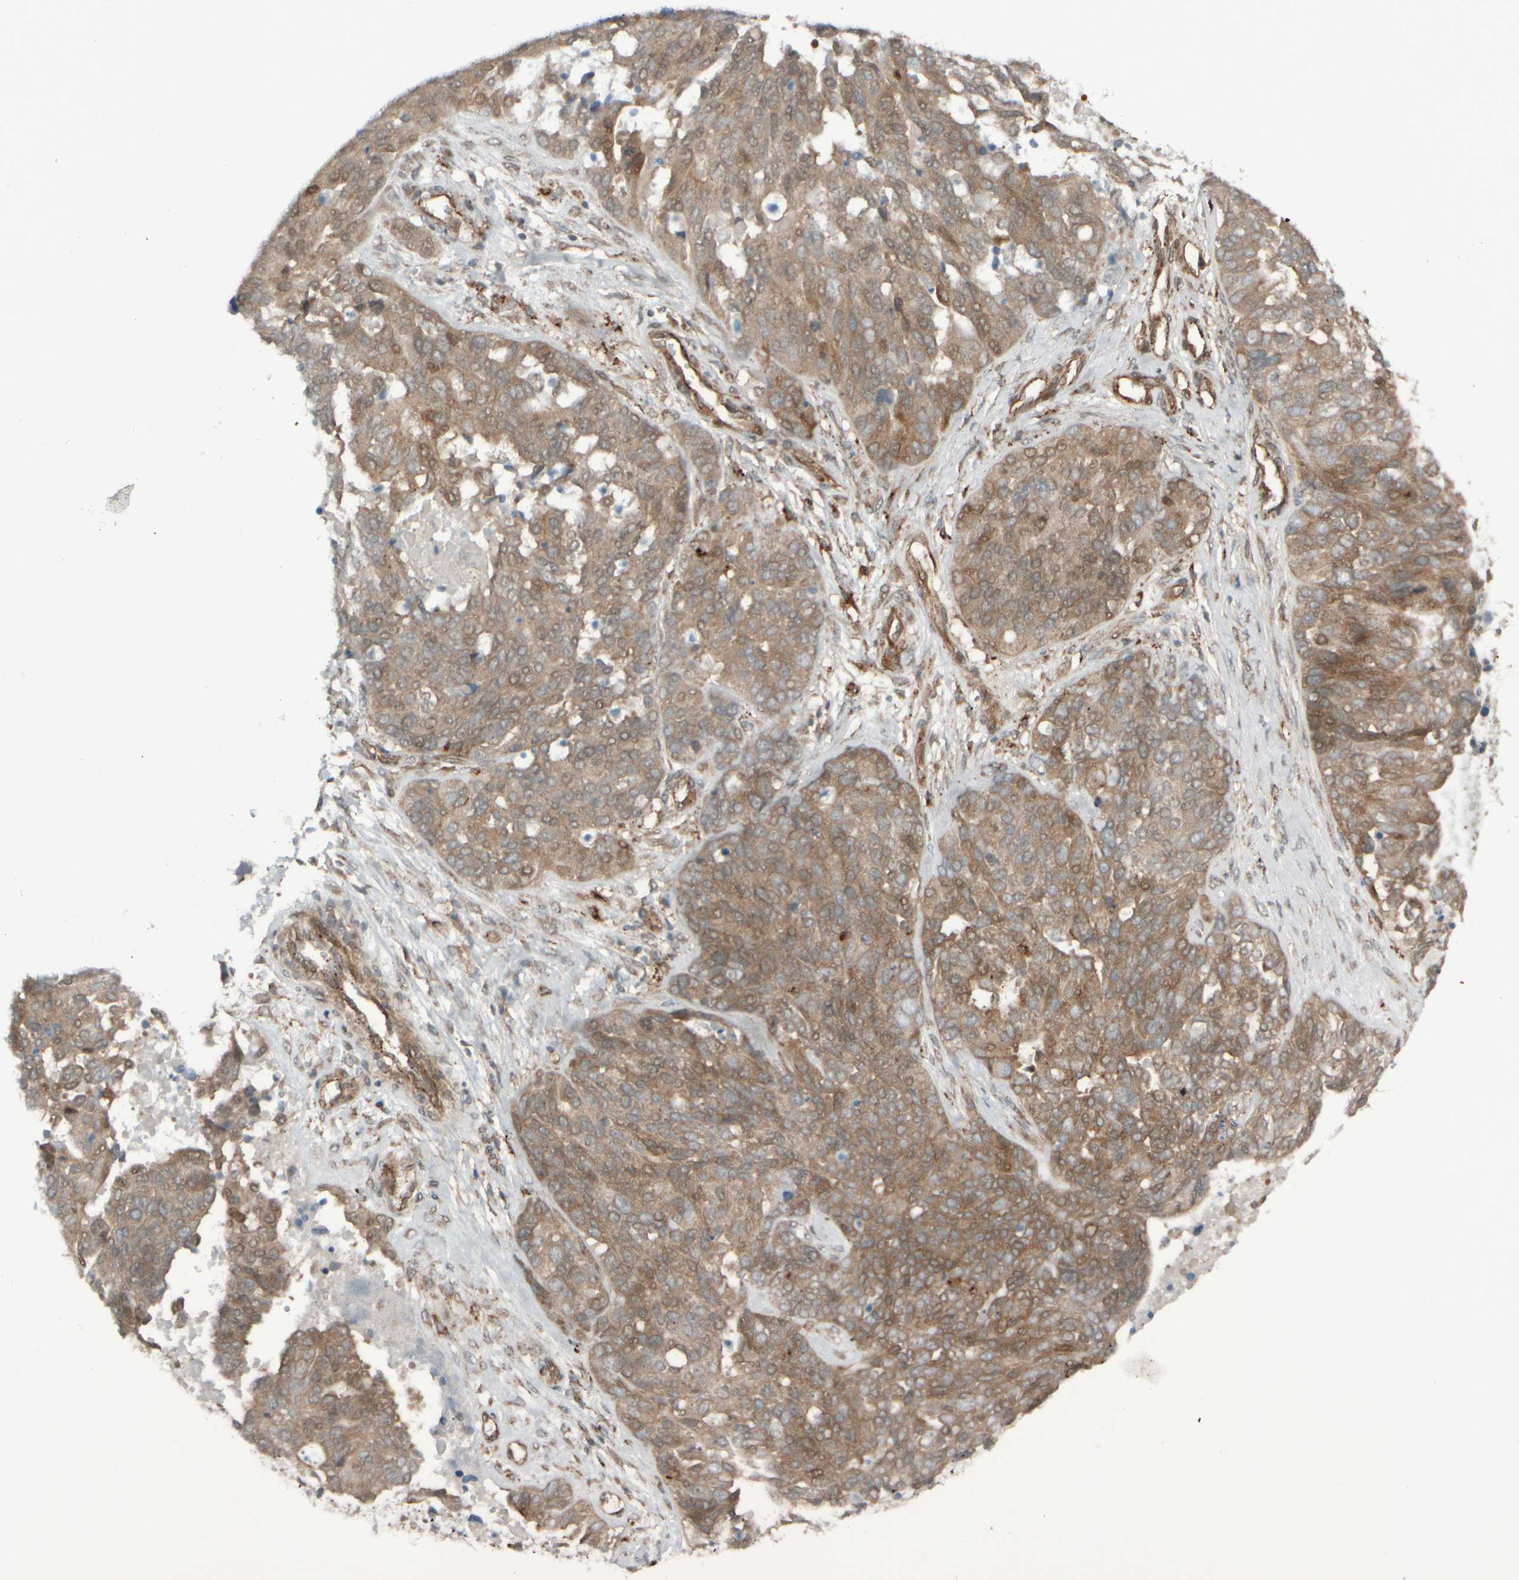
{"staining": {"intensity": "moderate", "quantity": ">75%", "location": "cytoplasmic/membranous"}, "tissue": "ovarian cancer", "cell_type": "Tumor cells", "image_type": "cancer", "snomed": [{"axis": "morphology", "description": "Cystadenocarcinoma, serous, NOS"}, {"axis": "topography", "description": "Ovary"}], "caption": "Brown immunohistochemical staining in human ovarian cancer (serous cystadenocarcinoma) displays moderate cytoplasmic/membranous staining in about >75% of tumor cells.", "gene": "GIGYF1", "patient": {"sex": "female", "age": 44}}